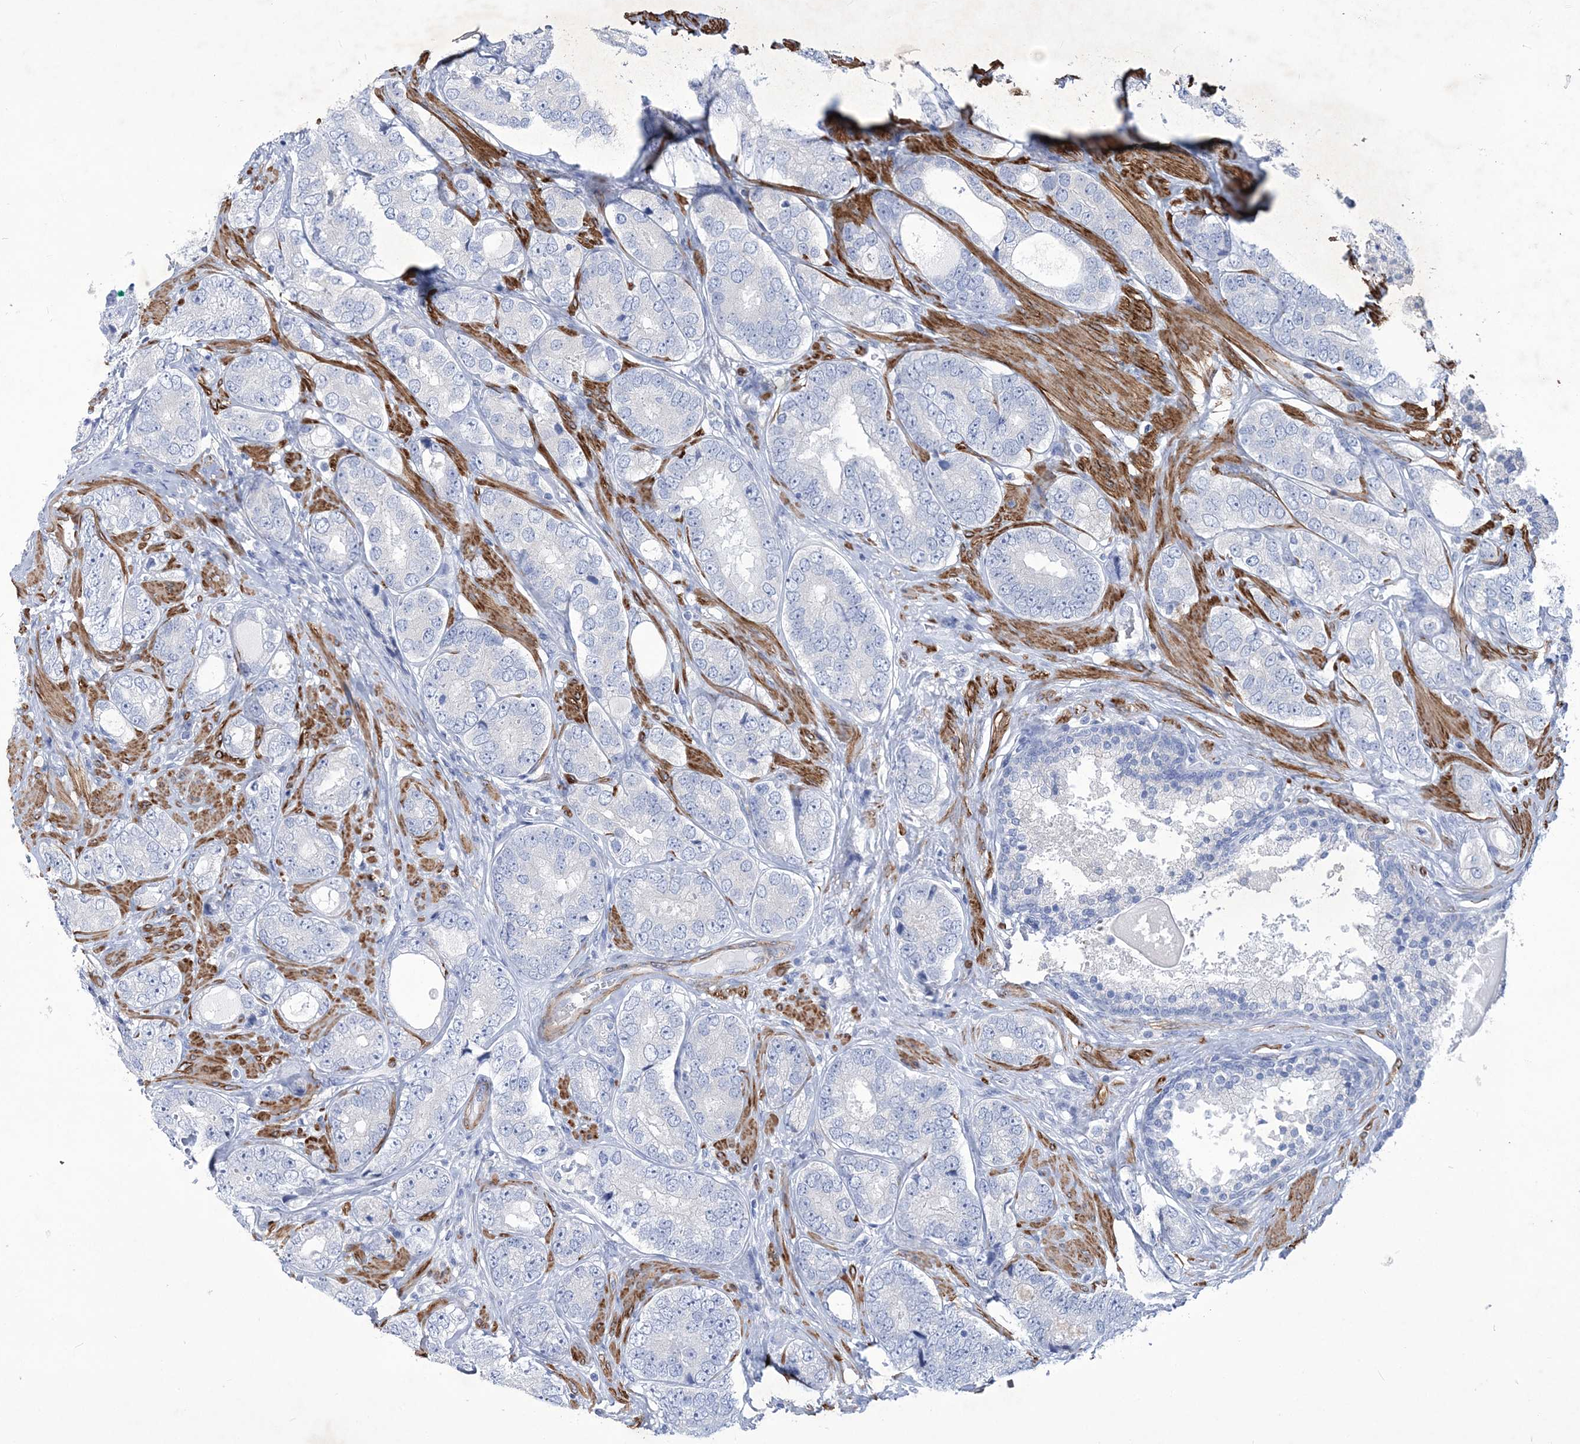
{"staining": {"intensity": "negative", "quantity": "none", "location": "none"}, "tissue": "prostate cancer", "cell_type": "Tumor cells", "image_type": "cancer", "snomed": [{"axis": "morphology", "description": "Adenocarcinoma, High grade"}, {"axis": "topography", "description": "Prostate"}], "caption": "The immunohistochemistry photomicrograph has no significant expression in tumor cells of high-grade adenocarcinoma (prostate) tissue. Brightfield microscopy of immunohistochemistry (IHC) stained with DAB (brown) and hematoxylin (blue), captured at high magnification.", "gene": "WDR74", "patient": {"sex": "male", "age": 56}}